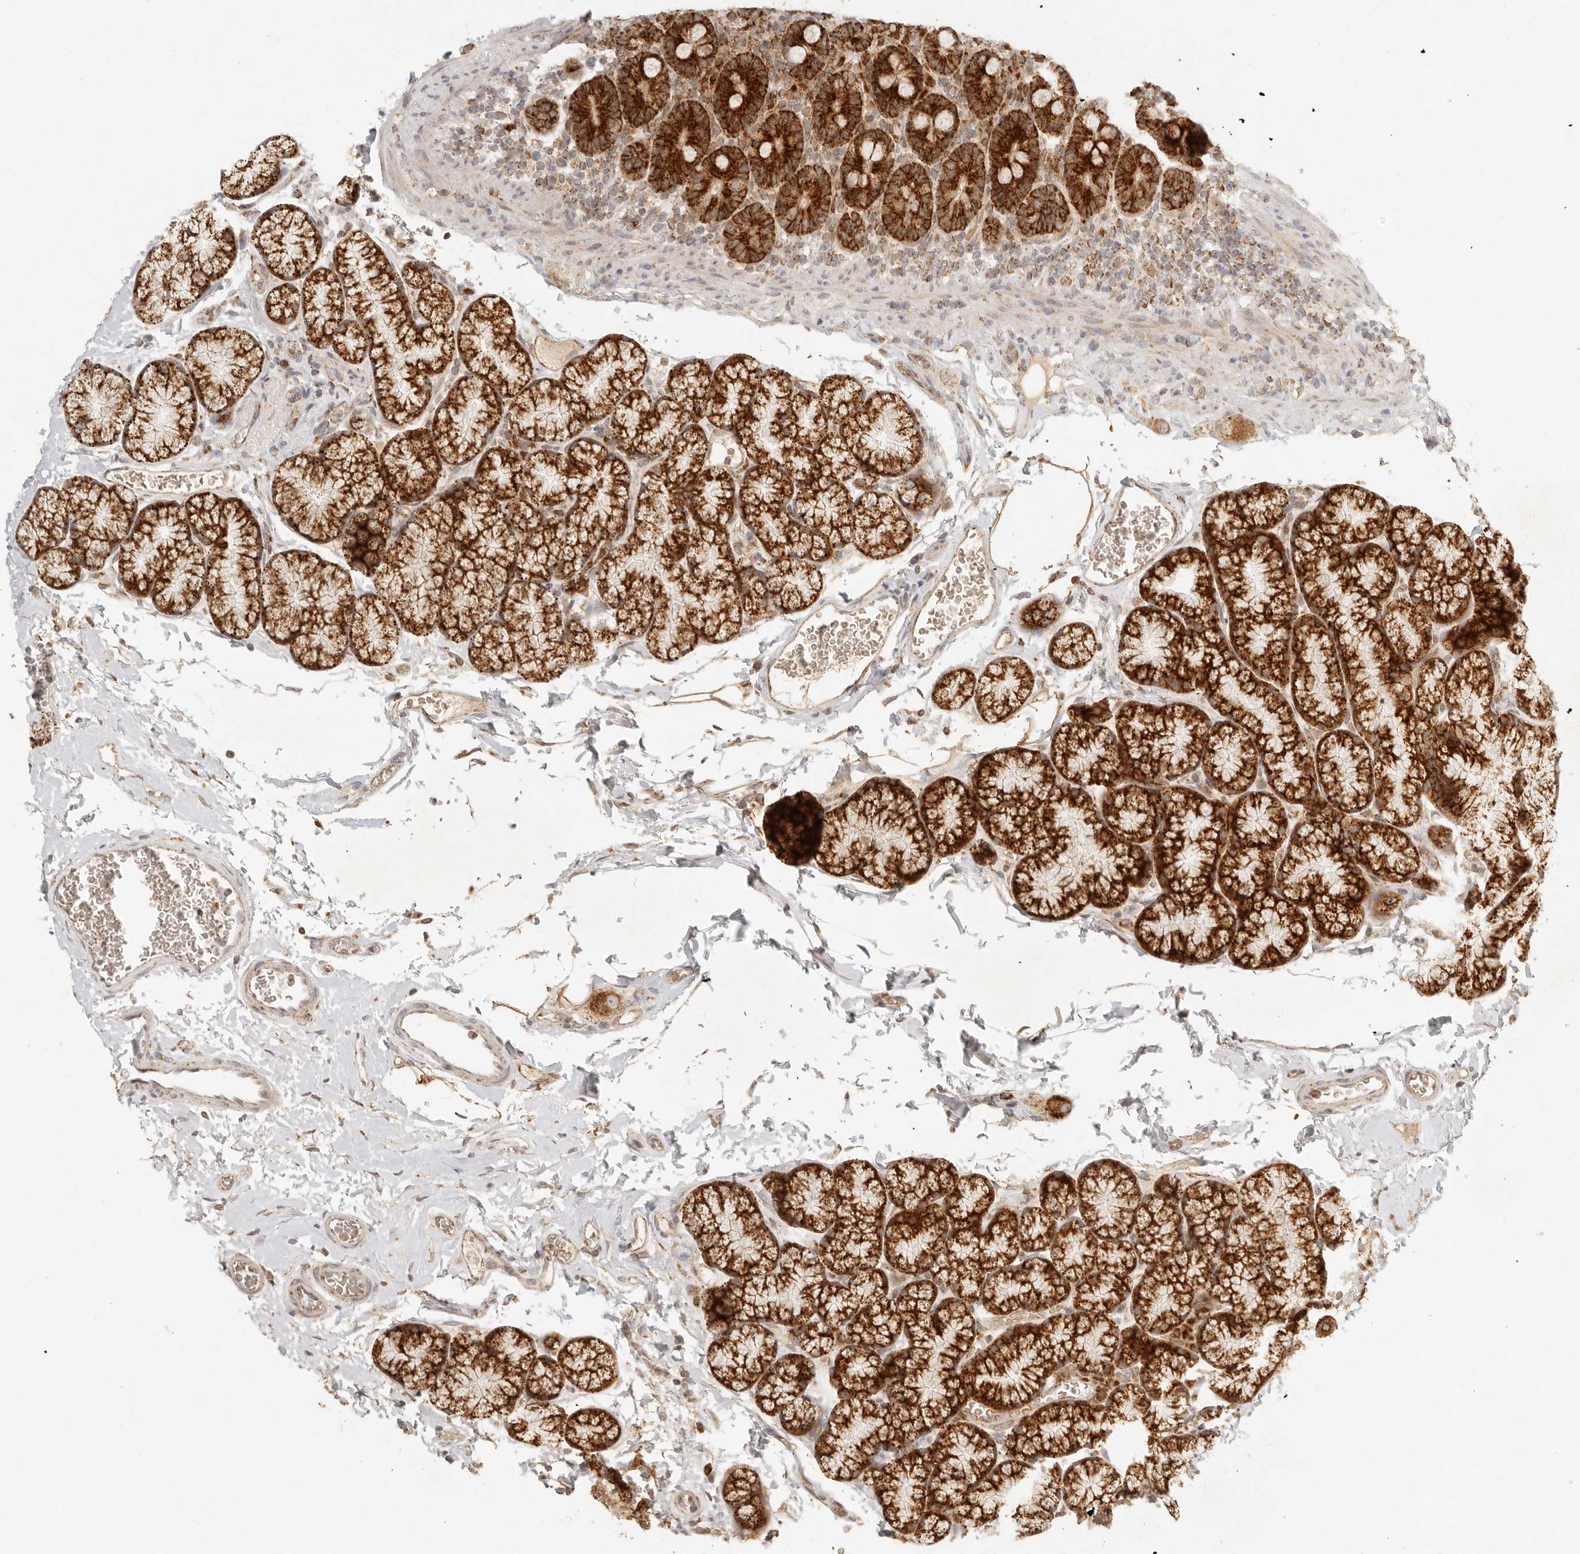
{"staining": {"intensity": "strong", "quantity": ">75%", "location": "cytoplasmic/membranous"}, "tissue": "duodenum", "cell_type": "Glandular cells", "image_type": "normal", "snomed": [{"axis": "morphology", "description": "Normal tissue, NOS"}, {"axis": "topography", "description": "Duodenum"}], "caption": "About >75% of glandular cells in unremarkable human duodenum show strong cytoplasmic/membranous protein expression as visualized by brown immunohistochemical staining.", "gene": "MRPL55", "patient": {"sex": "male", "age": 35}}